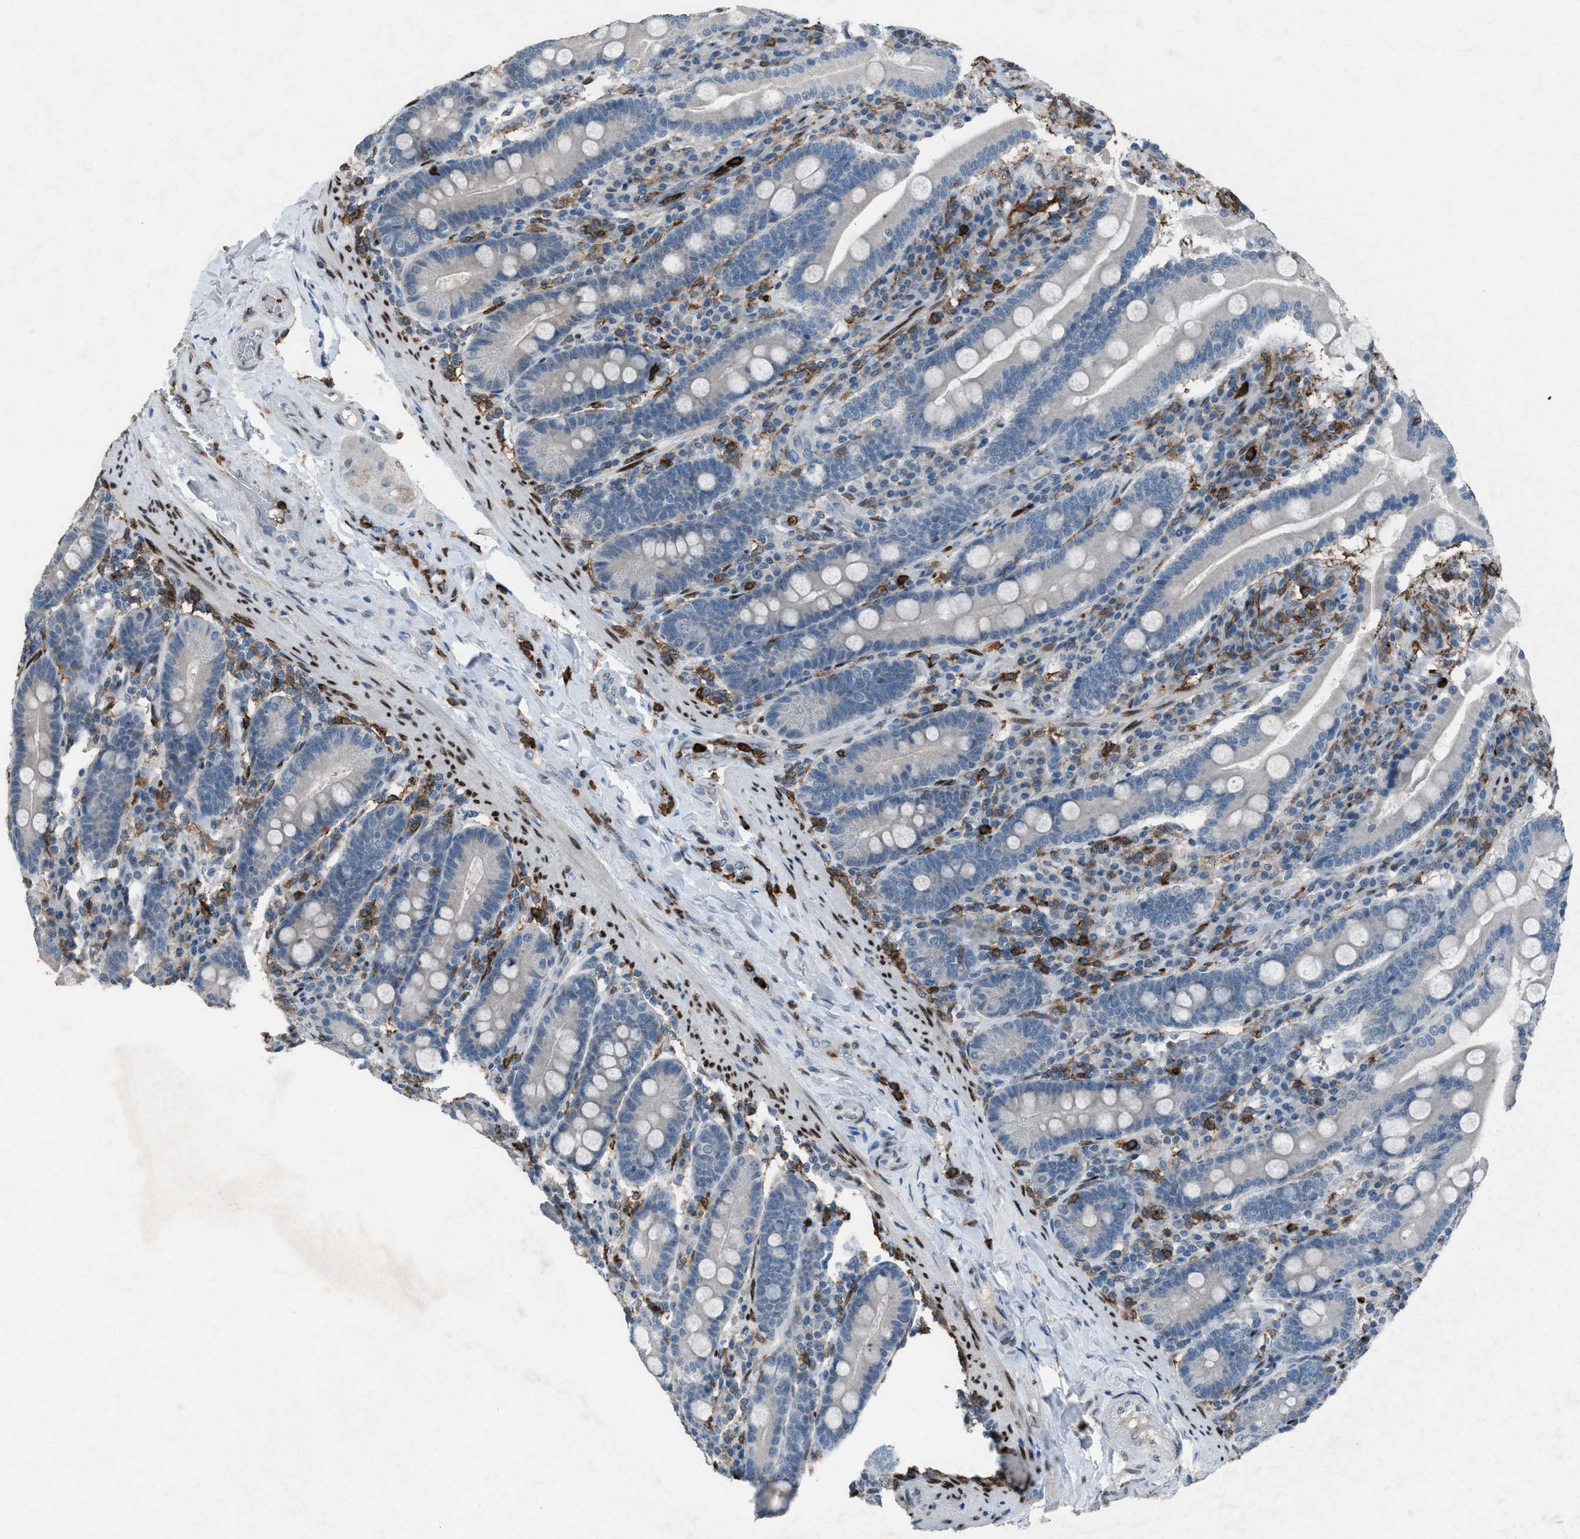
{"staining": {"intensity": "moderate", "quantity": "25%-75%", "location": "cytoplasmic/membranous"}, "tissue": "duodenum", "cell_type": "Glandular cells", "image_type": "normal", "snomed": [{"axis": "morphology", "description": "Normal tissue, NOS"}, {"axis": "topography", "description": "Duodenum"}], "caption": "Human duodenum stained with a brown dye exhibits moderate cytoplasmic/membranous positive staining in about 25%-75% of glandular cells.", "gene": "FCER1G", "patient": {"sex": "male", "age": 50}}